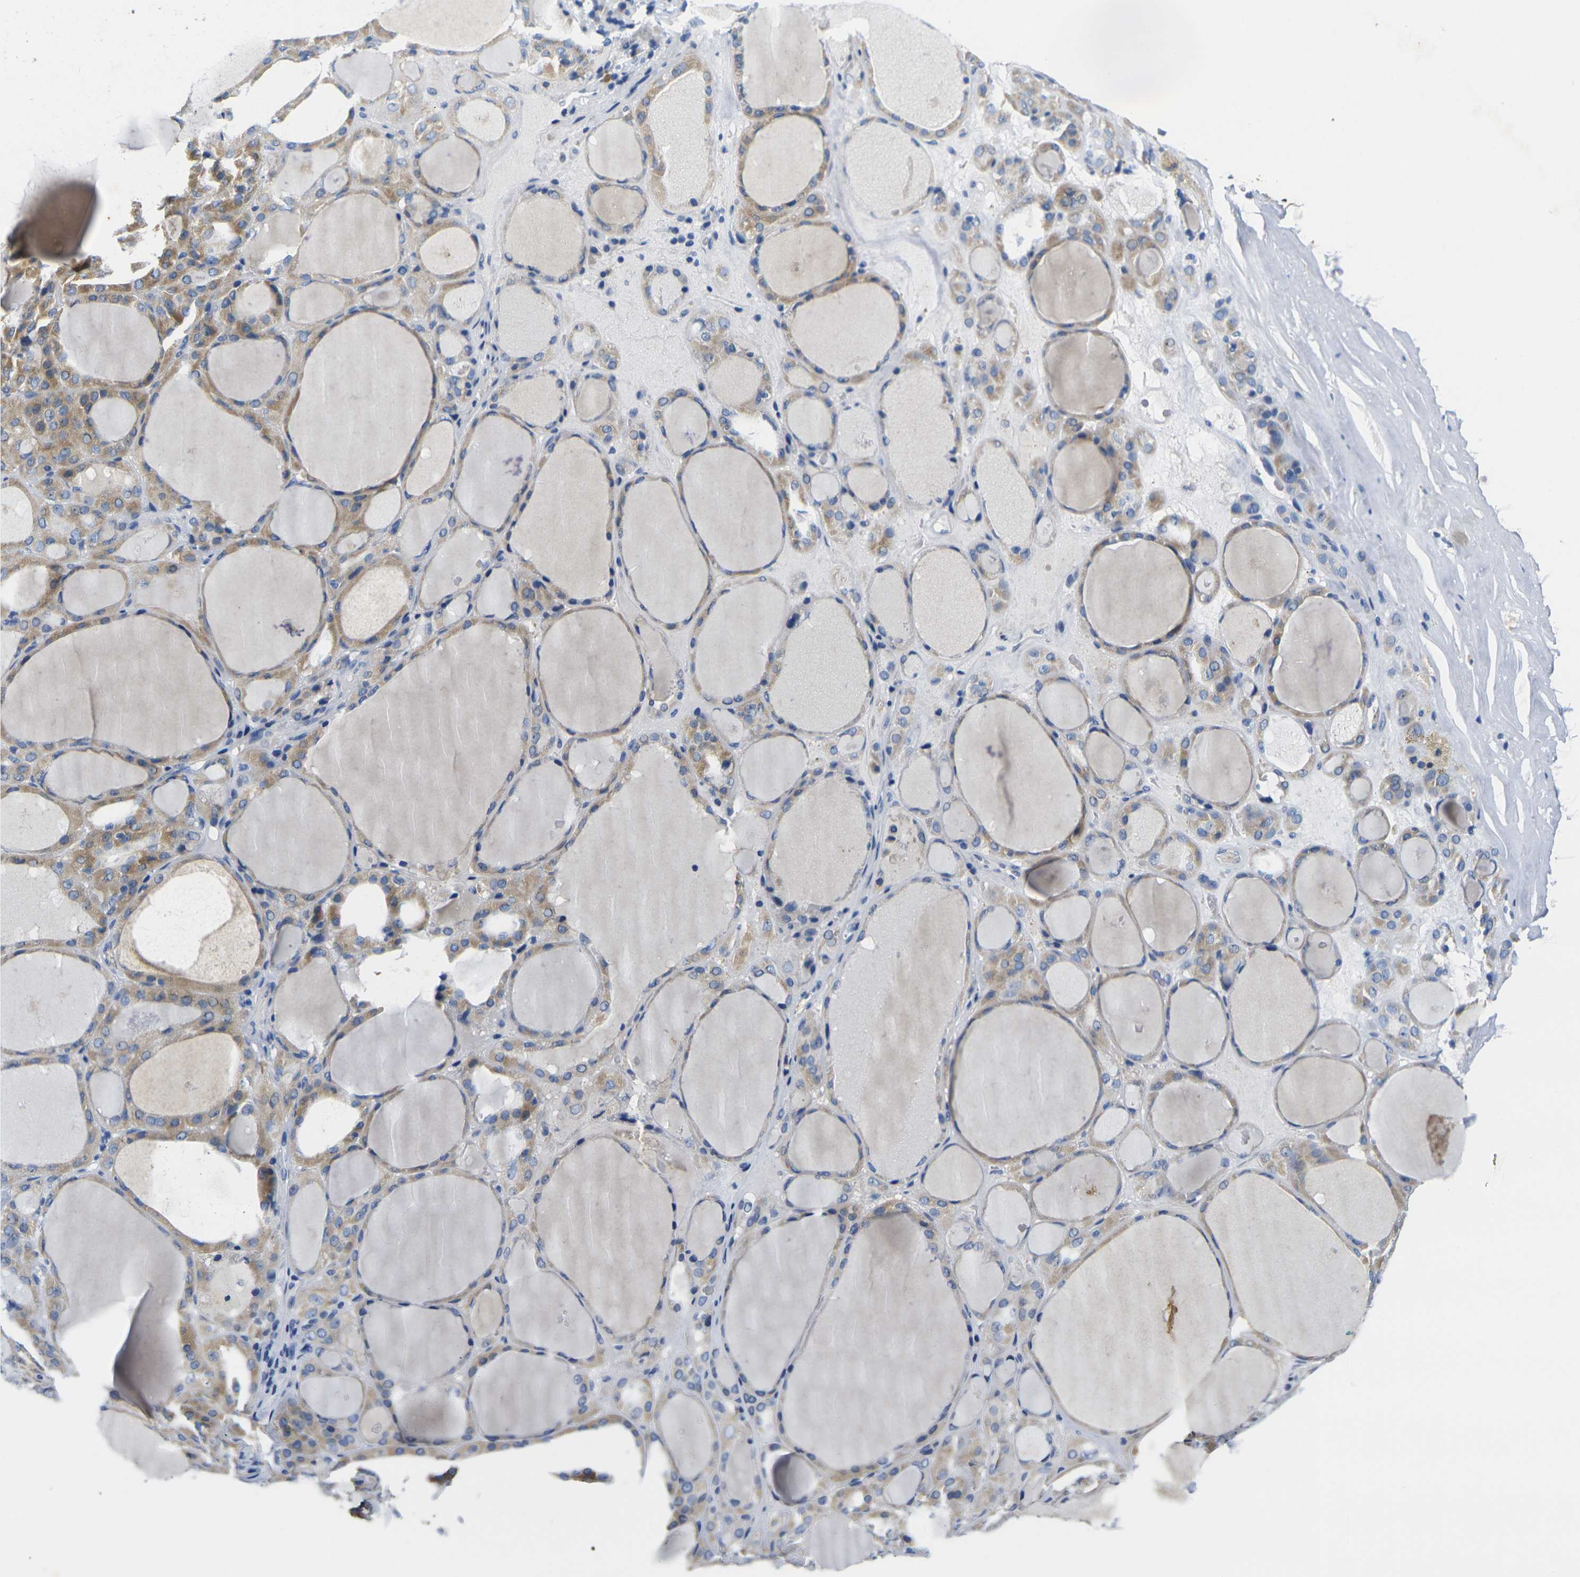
{"staining": {"intensity": "moderate", "quantity": "25%-75%", "location": "cytoplasmic/membranous"}, "tissue": "thyroid gland", "cell_type": "Glandular cells", "image_type": "normal", "snomed": [{"axis": "morphology", "description": "Normal tissue, NOS"}, {"axis": "morphology", "description": "Carcinoma, NOS"}, {"axis": "topography", "description": "Thyroid gland"}], "caption": "High-magnification brightfield microscopy of unremarkable thyroid gland stained with DAB (brown) and counterstained with hematoxylin (blue). glandular cells exhibit moderate cytoplasmic/membranous expression is seen in approximately25%-75% of cells. (Brightfield microscopy of DAB IHC at high magnification).", "gene": "NOCT", "patient": {"sex": "female", "age": 86}}